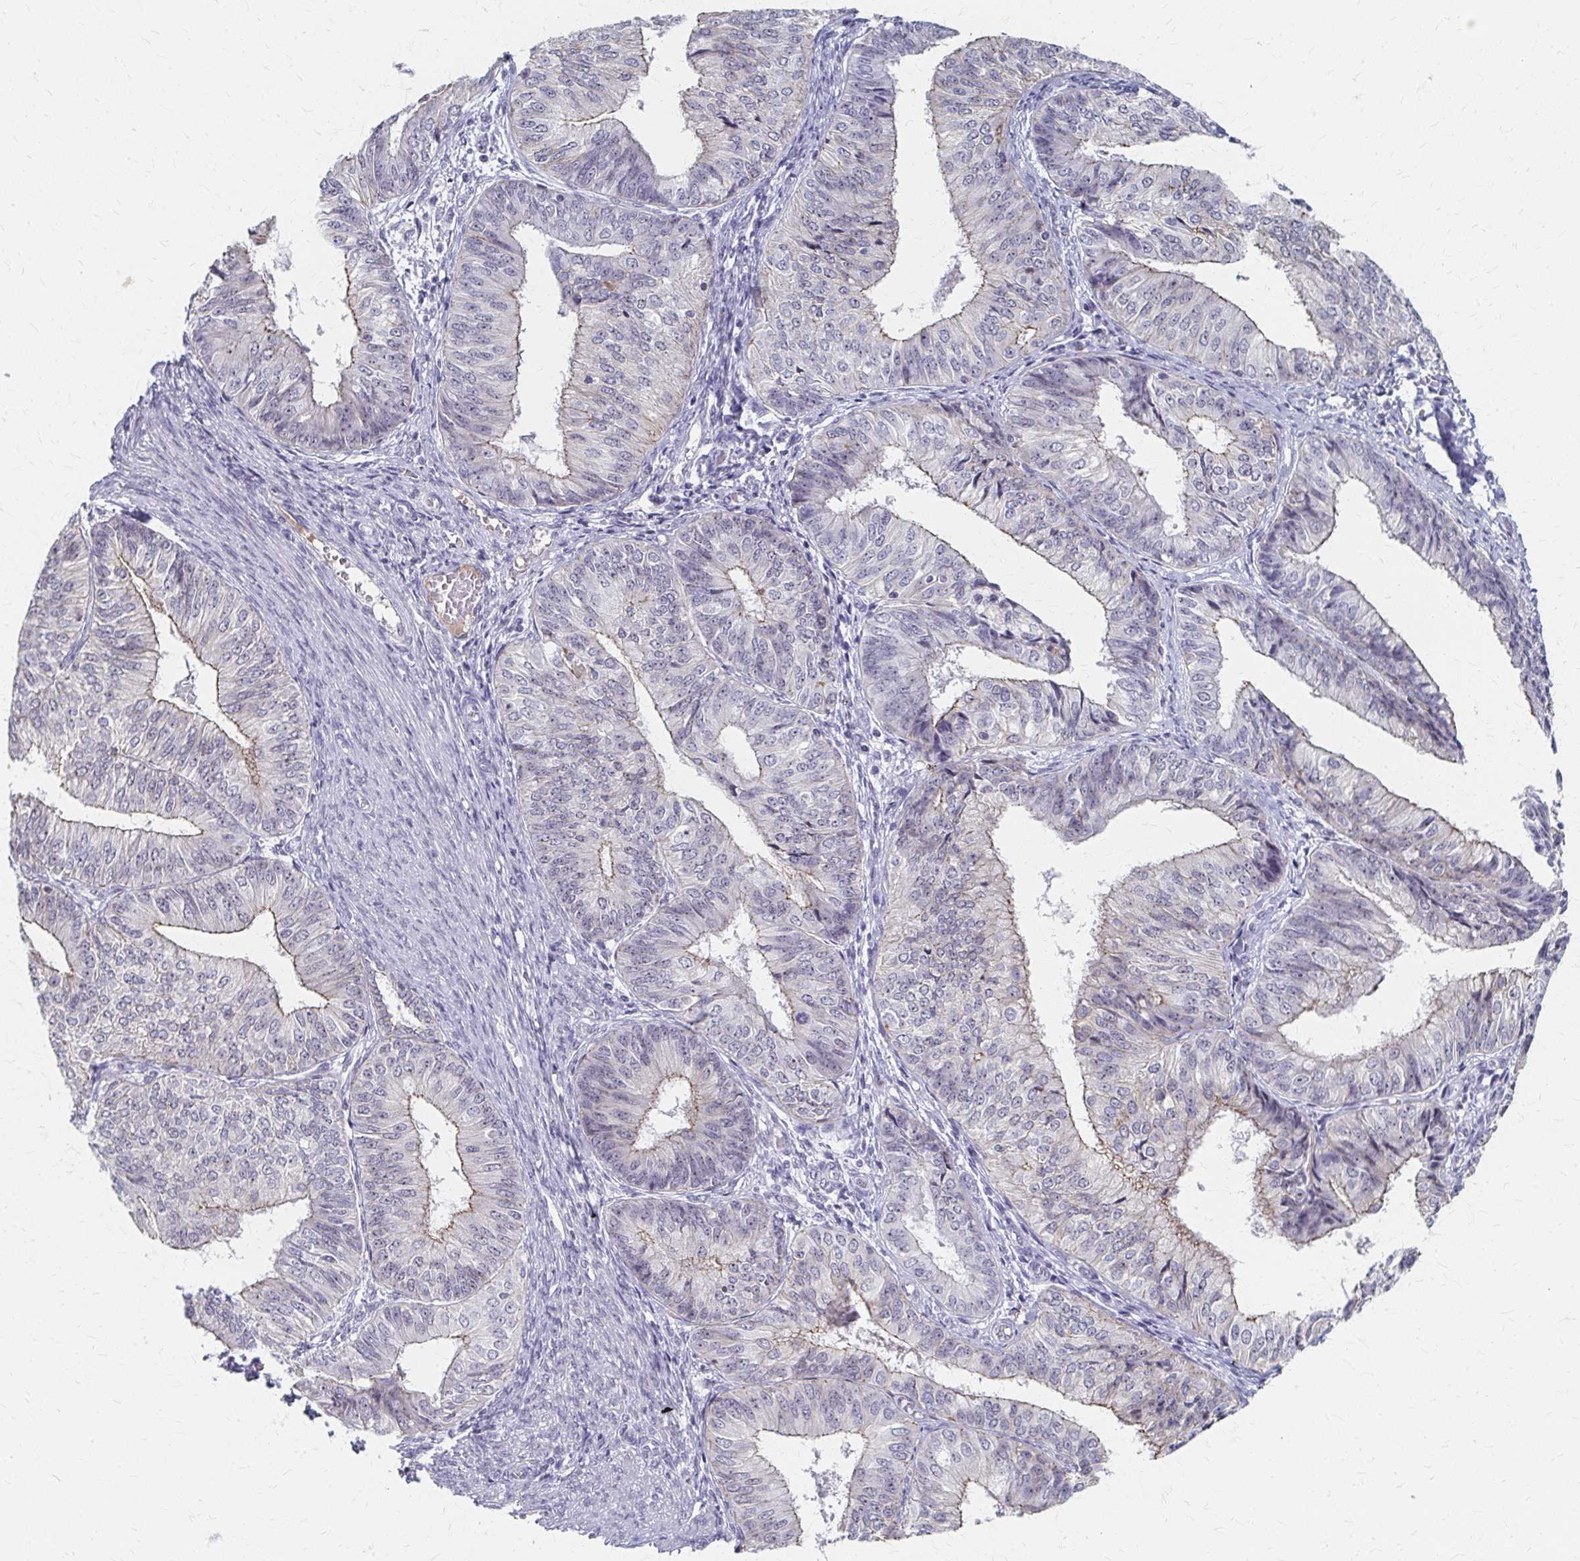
{"staining": {"intensity": "weak", "quantity": "<25%", "location": "cytoplasmic/membranous"}, "tissue": "endometrial cancer", "cell_type": "Tumor cells", "image_type": "cancer", "snomed": [{"axis": "morphology", "description": "Adenocarcinoma, NOS"}, {"axis": "topography", "description": "Endometrium"}], "caption": "High magnification brightfield microscopy of adenocarcinoma (endometrial) stained with DAB (brown) and counterstained with hematoxylin (blue): tumor cells show no significant staining.", "gene": "PES1", "patient": {"sex": "female", "age": 58}}